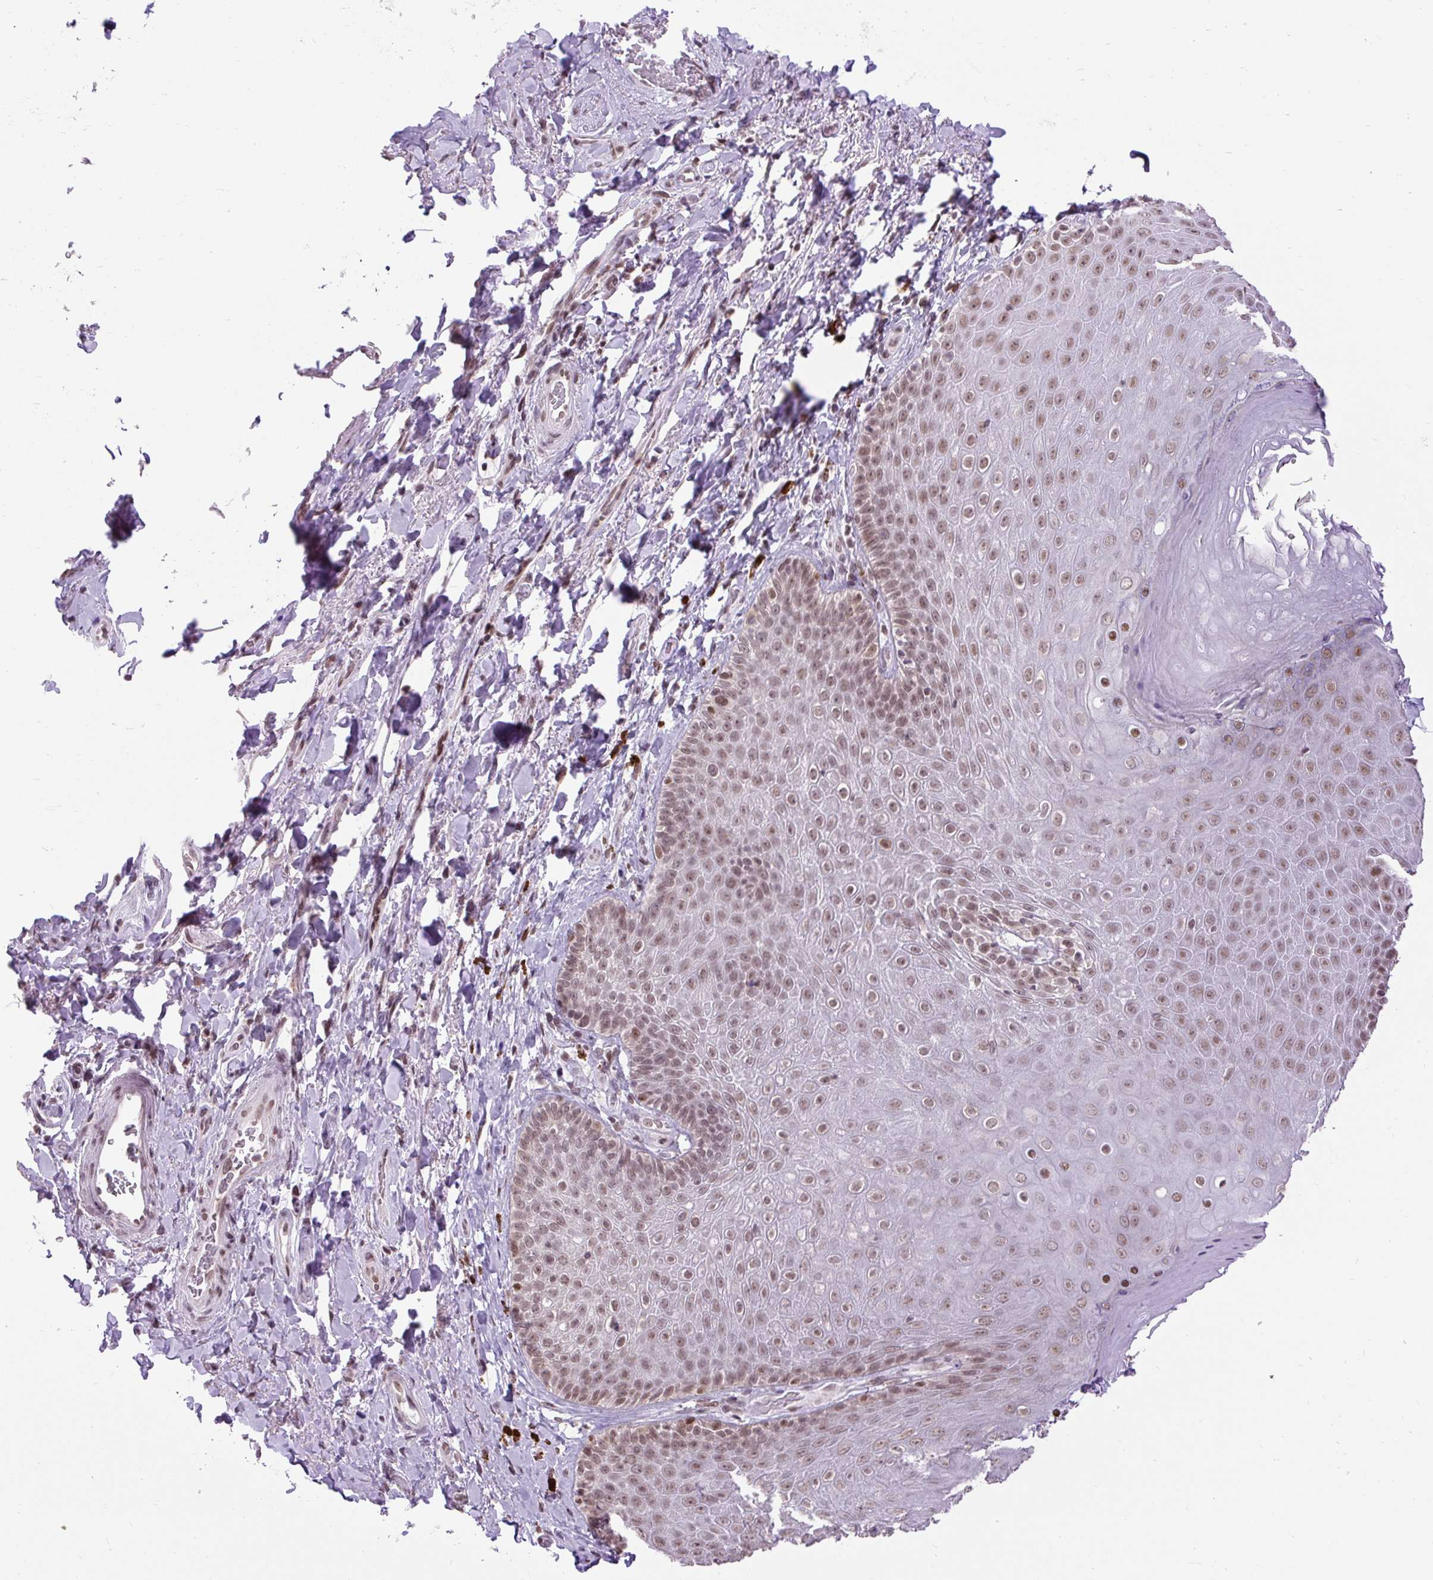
{"staining": {"intensity": "moderate", "quantity": ">75%", "location": "nuclear"}, "tissue": "skin", "cell_type": "Epidermal cells", "image_type": "normal", "snomed": [{"axis": "morphology", "description": "Normal tissue, NOS"}, {"axis": "topography", "description": "Anal"}, {"axis": "topography", "description": "Peripheral nerve tissue"}], "caption": "Epidermal cells demonstrate medium levels of moderate nuclear staining in about >75% of cells in normal skin.", "gene": "ZNF672", "patient": {"sex": "male", "age": 53}}